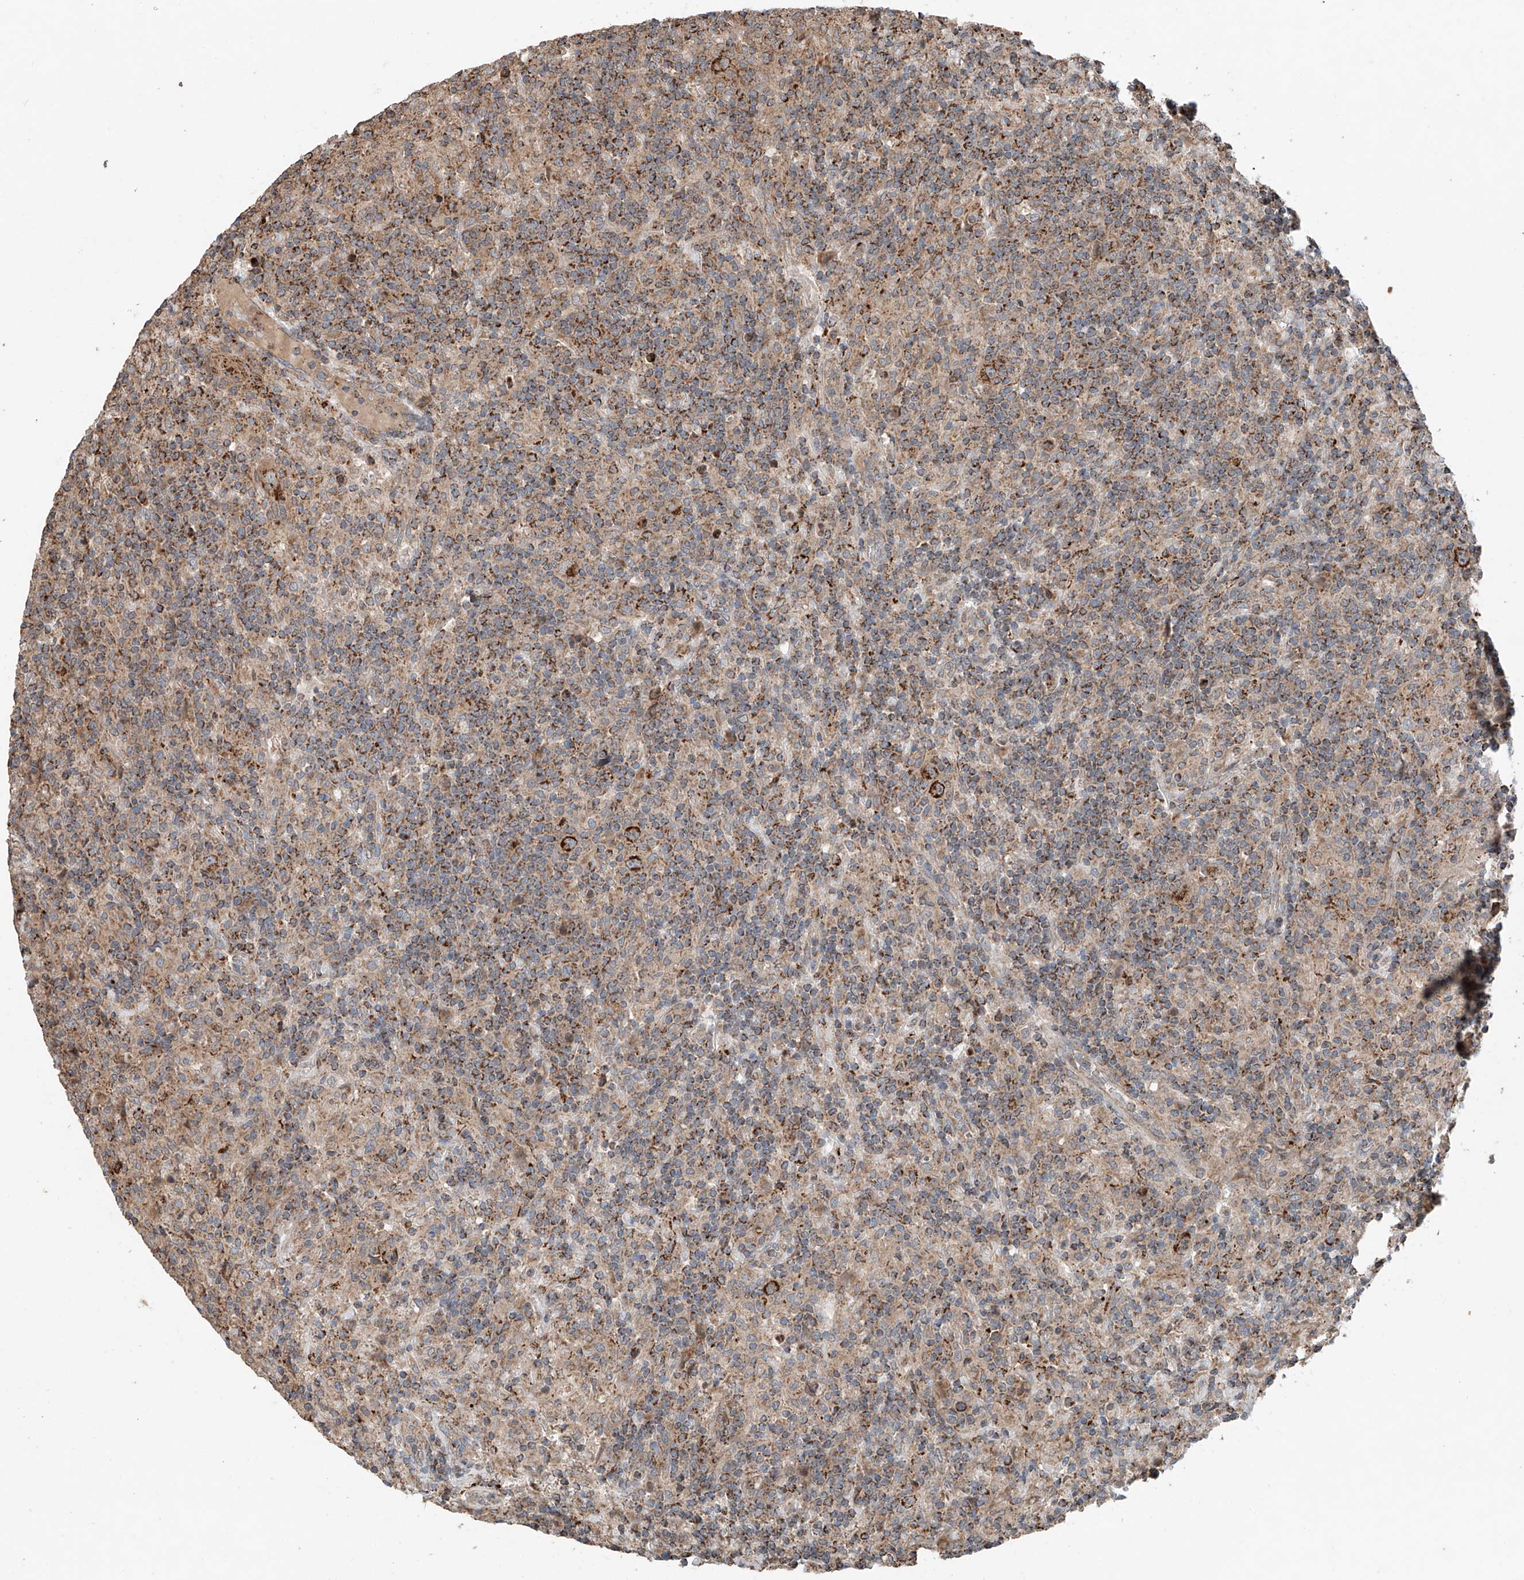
{"staining": {"intensity": "strong", "quantity": ">75%", "location": "cytoplasmic/membranous"}, "tissue": "lymphoma", "cell_type": "Tumor cells", "image_type": "cancer", "snomed": [{"axis": "morphology", "description": "Hodgkin's disease, NOS"}, {"axis": "topography", "description": "Lymph node"}], "caption": "Hodgkin's disease tissue shows strong cytoplasmic/membranous staining in approximately >75% of tumor cells, visualized by immunohistochemistry. (Brightfield microscopy of DAB IHC at high magnification).", "gene": "AP4B1", "patient": {"sex": "male", "age": 70}}